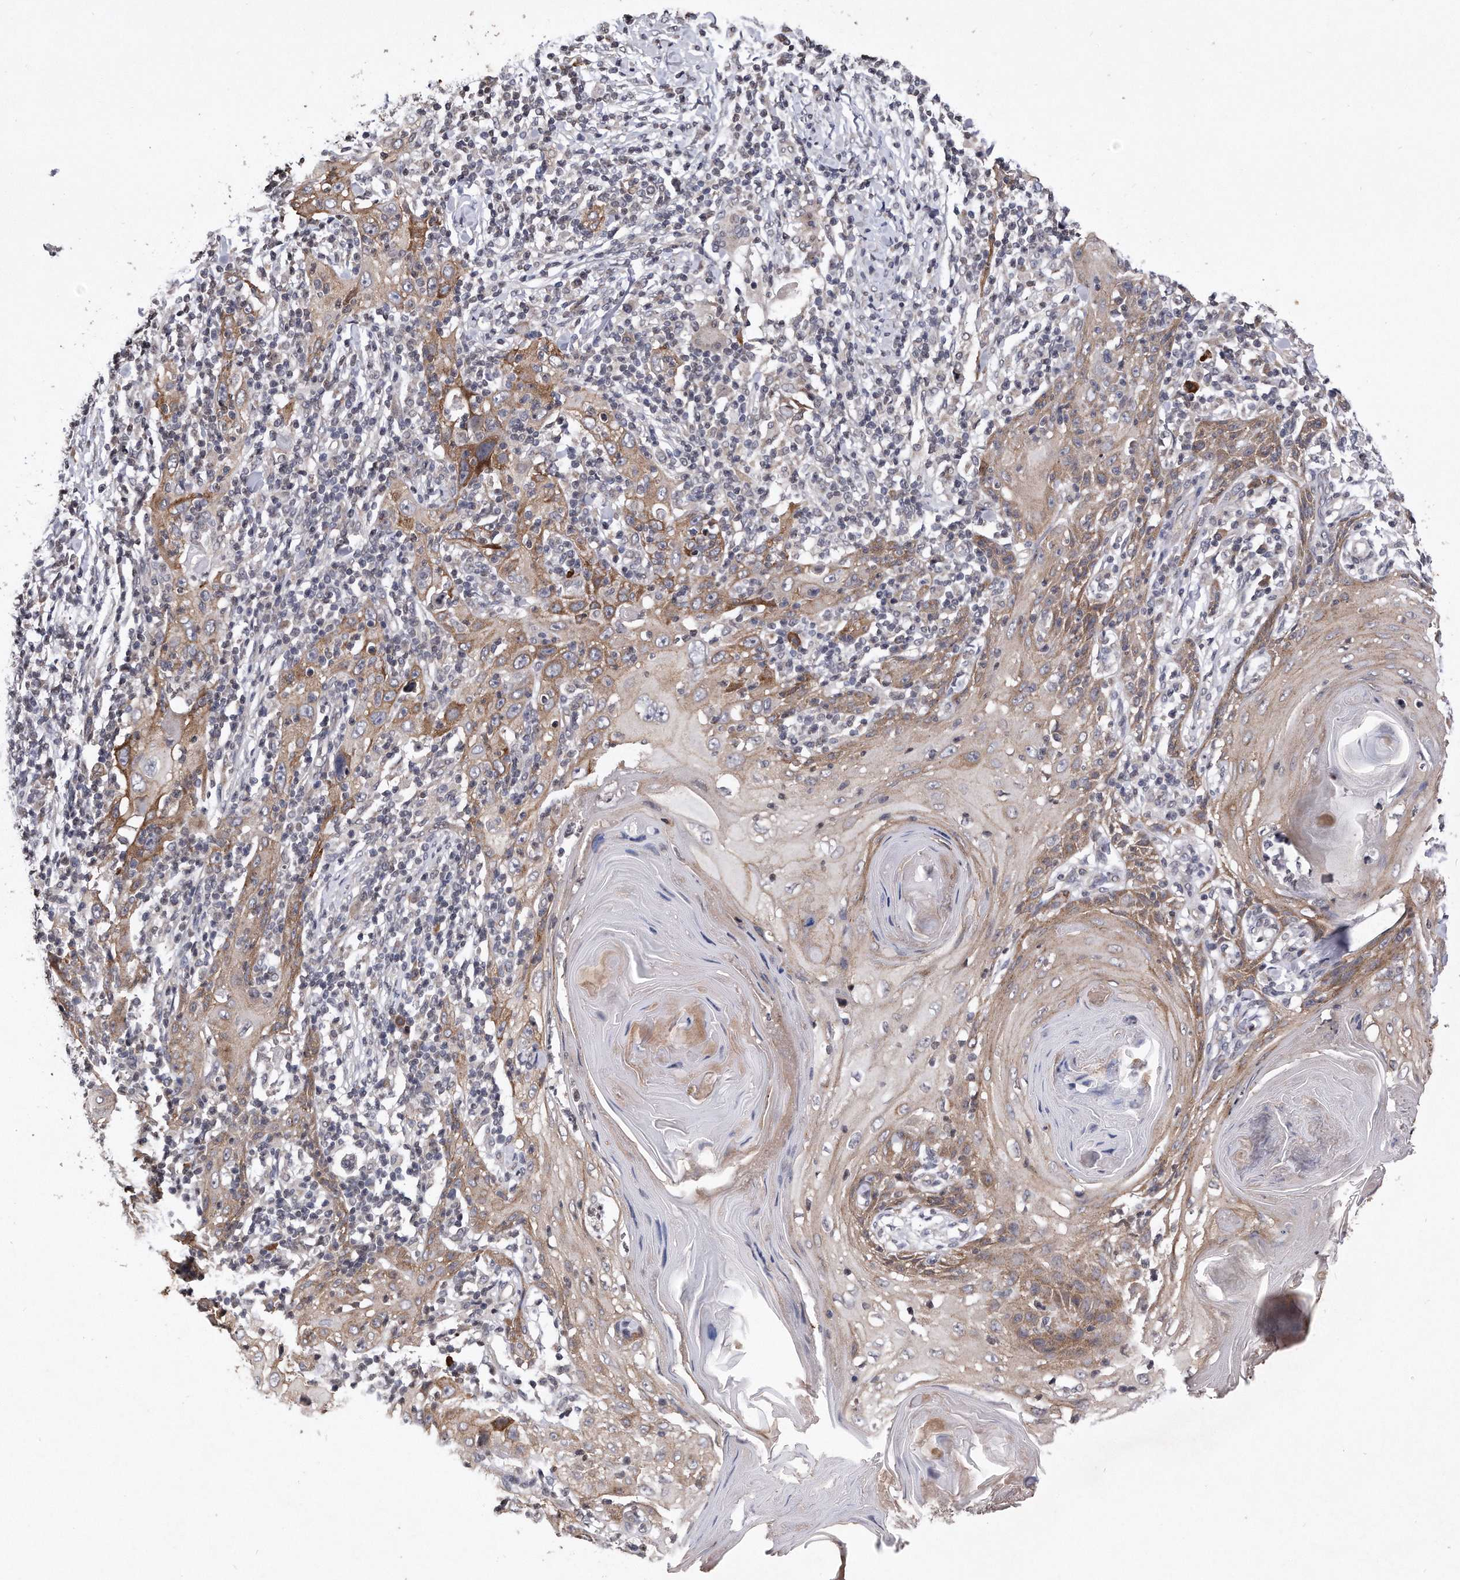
{"staining": {"intensity": "moderate", "quantity": "25%-75%", "location": "cytoplasmic/membranous"}, "tissue": "skin cancer", "cell_type": "Tumor cells", "image_type": "cancer", "snomed": [{"axis": "morphology", "description": "Squamous cell carcinoma, NOS"}, {"axis": "topography", "description": "Skin"}], "caption": "Brown immunohistochemical staining in skin squamous cell carcinoma shows moderate cytoplasmic/membranous positivity in about 25%-75% of tumor cells.", "gene": "DAB1", "patient": {"sex": "female", "age": 88}}